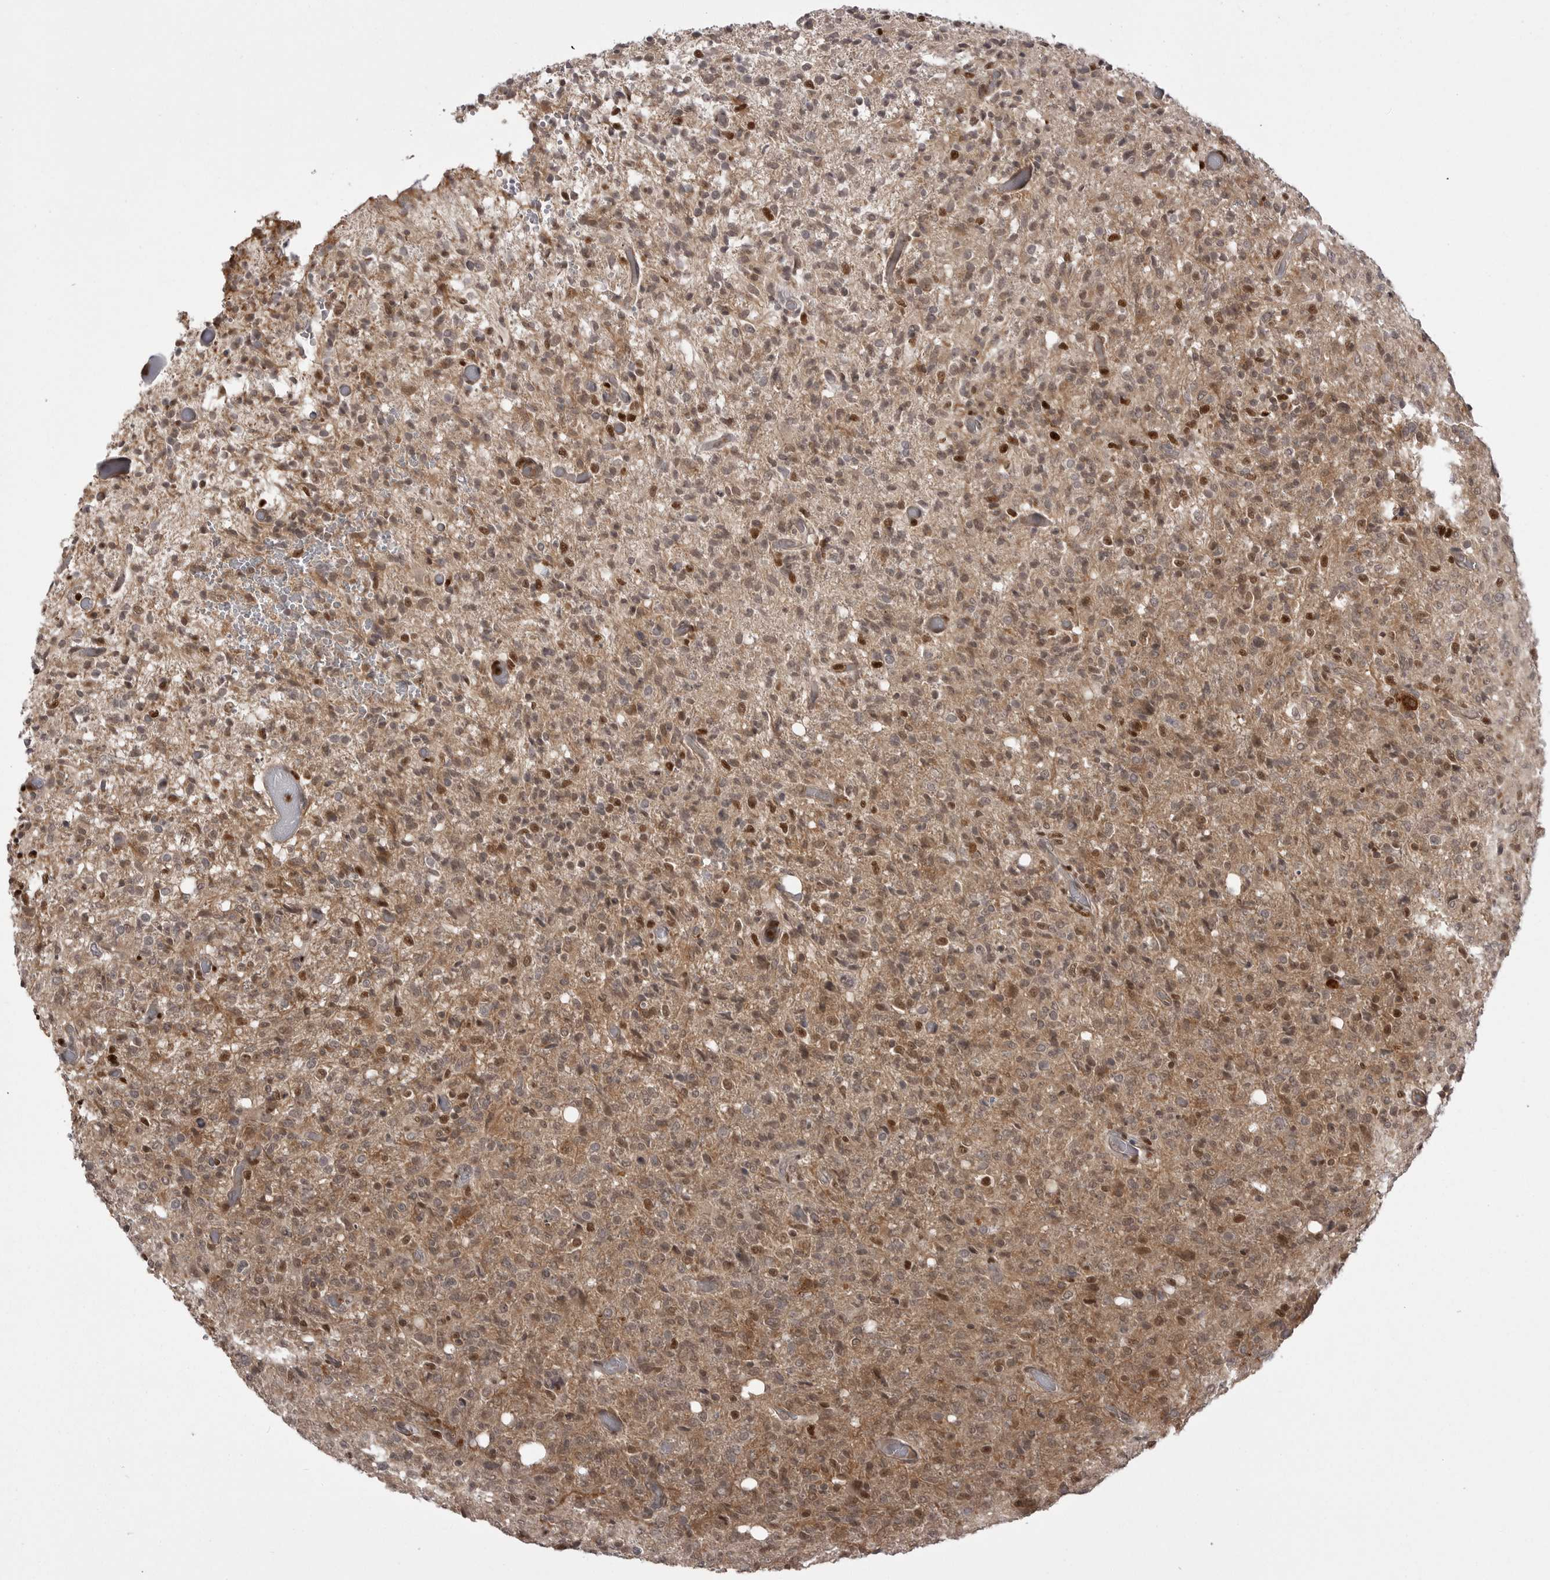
{"staining": {"intensity": "moderate", "quantity": "25%-75%", "location": "cytoplasmic/membranous,nuclear"}, "tissue": "glioma", "cell_type": "Tumor cells", "image_type": "cancer", "snomed": [{"axis": "morphology", "description": "Glioma, malignant, High grade"}, {"axis": "topography", "description": "Brain"}], "caption": "IHC photomicrograph of neoplastic tissue: human glioma stained using immunohistochemistry displays medium levels of moderate protein expression localized specifically in the cytoplasmic/membranous and nuclear of tumor cells, appearing as a cytoplasmic/membranous and nuclear brown color.", "gene": "PTK2B", "patient": {"sex": "female", "age": 57}}